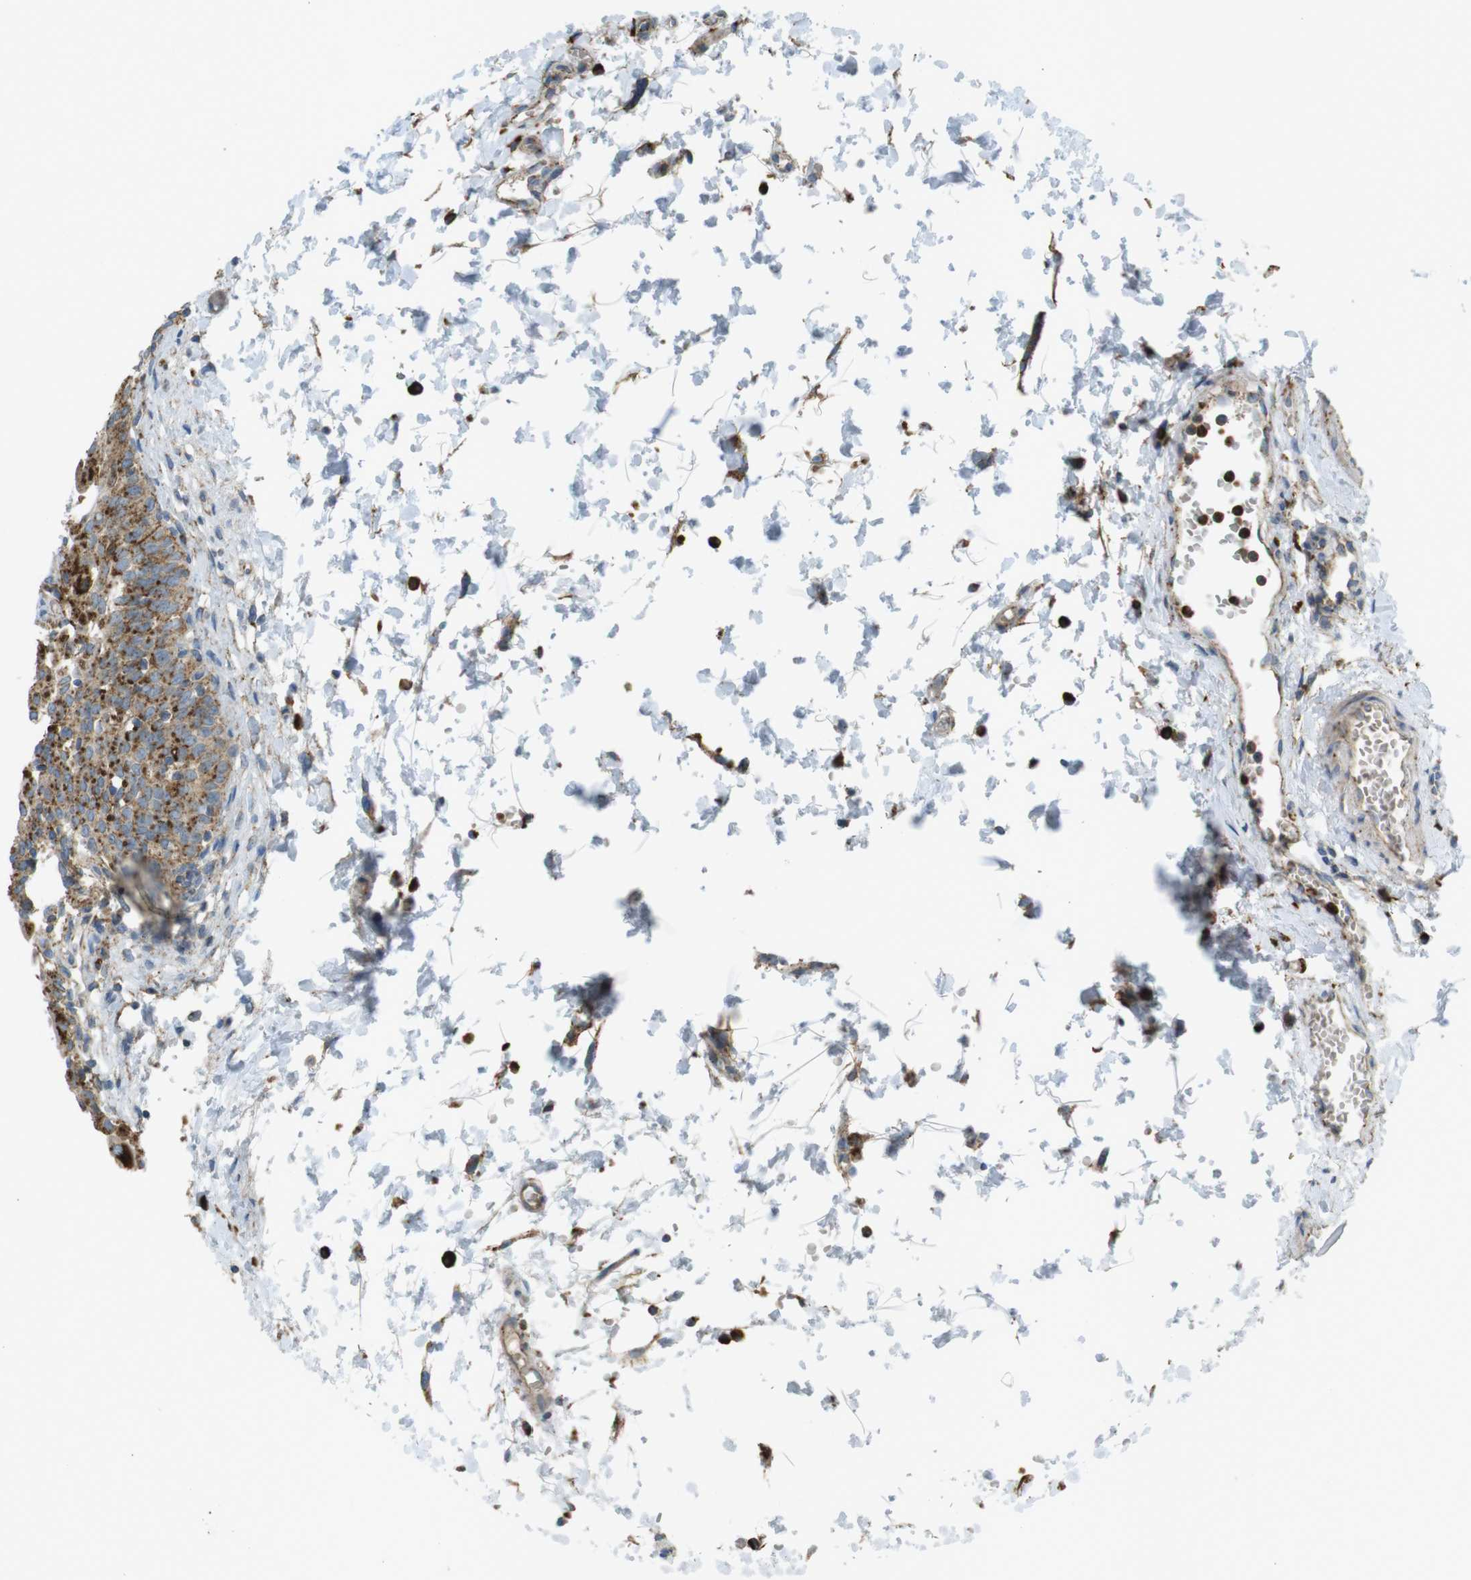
{"staining": {"intensity": "strong", "quantity": ">75%", "location": "cytoplasmic/membranous"}, "tissue": "urinary bladder", "cell_type": "Urothelial cells", "image_type": "normal", "snomed": [{"axis": "morphology", "description": "Normal tissue, NOS"}, {"axis": "topography", "description": "Urinary bladder"}], "caption": "DAB (3,3'-diaminobenzidine) immunohistochemical staining of benign human urinary bladder shows strong cytoplasmic/membranous protein staining in approximately >75% of urothelial cells.", "gene": "LAMP1", "patient": {"sex": "male", "age": 55}}